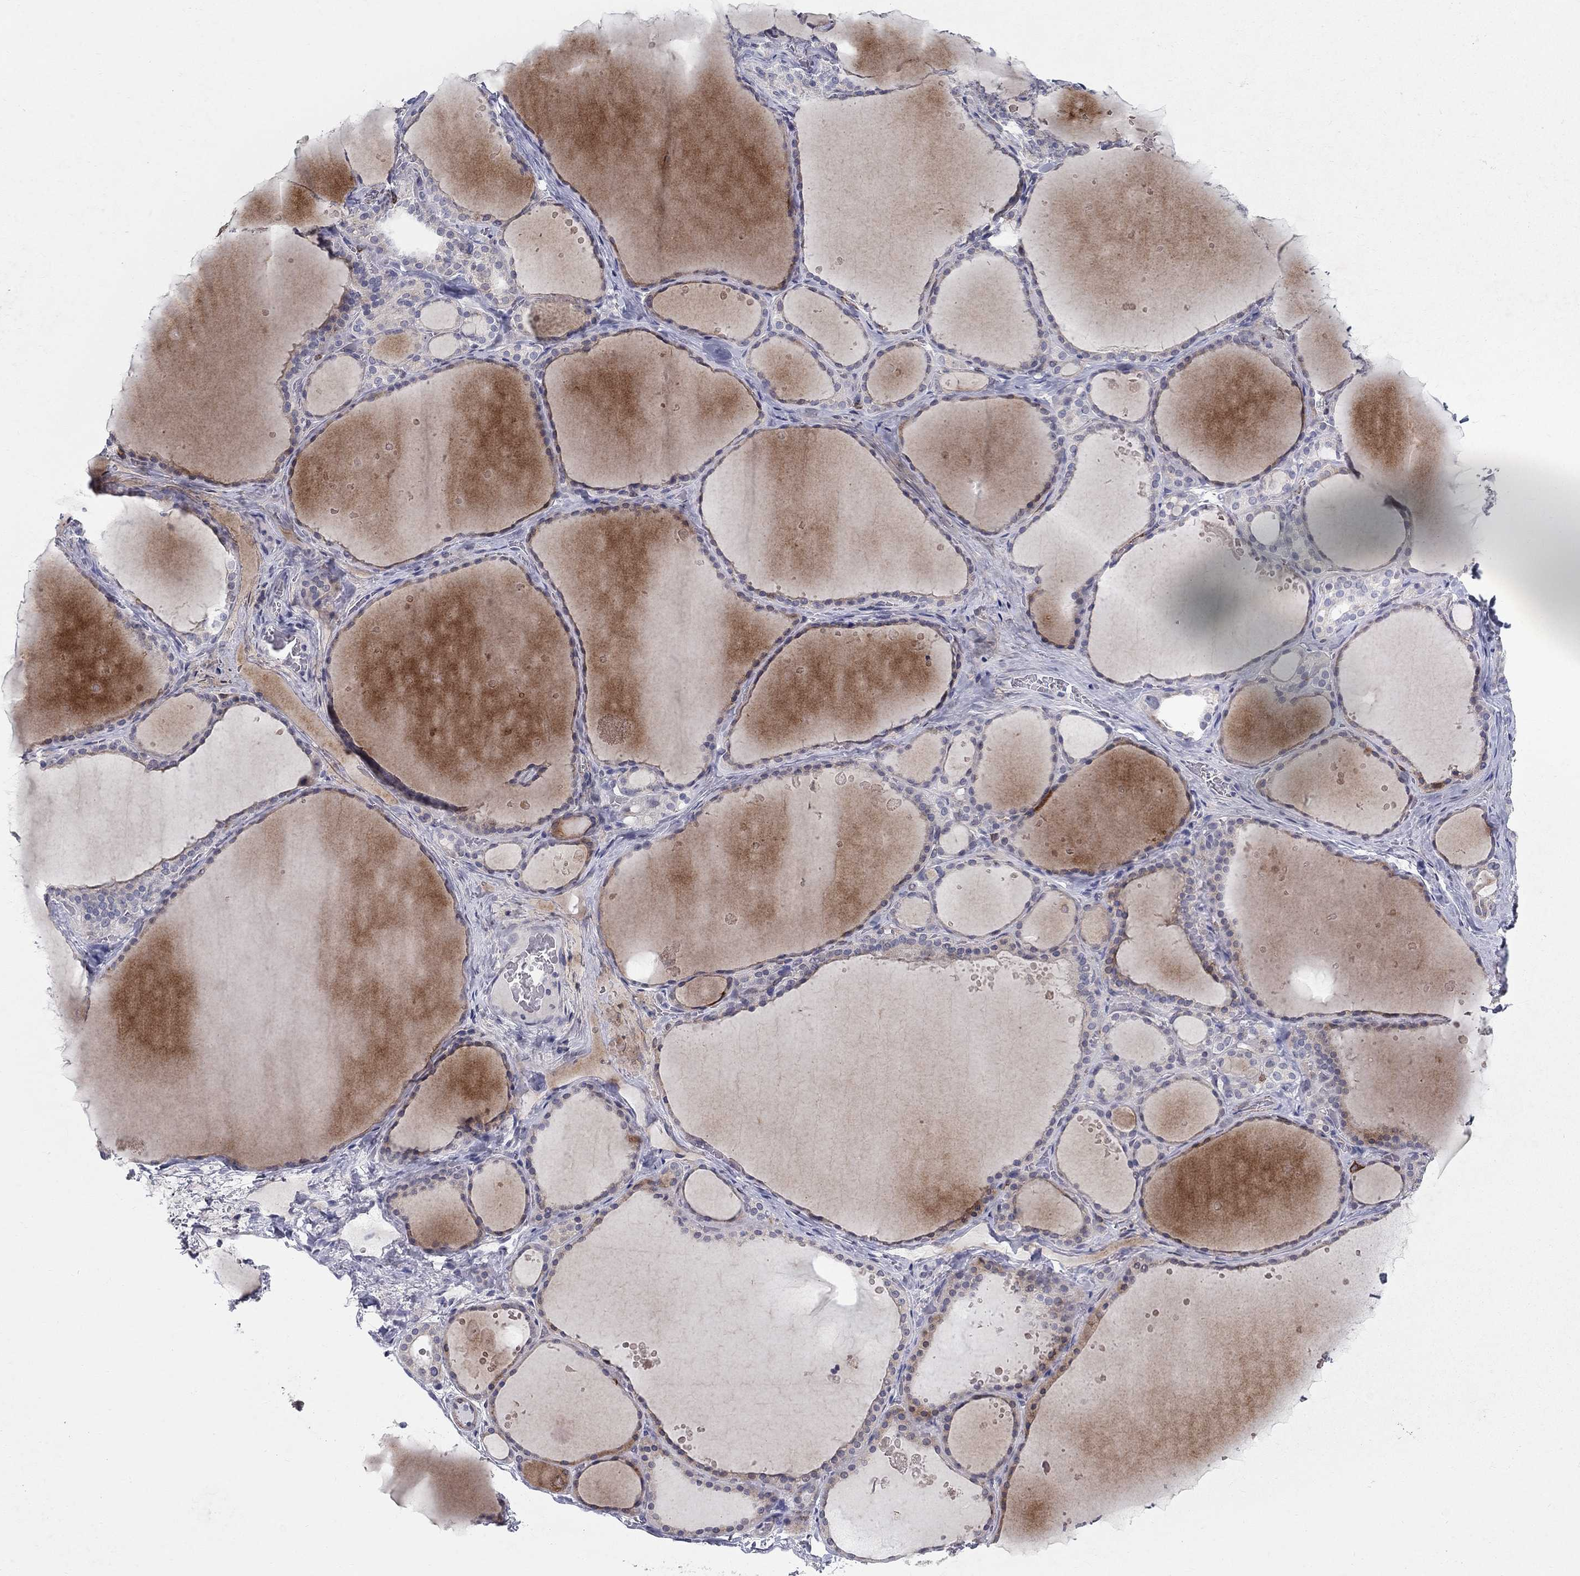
{"staining": {"intensity": "negative", "quantity": "none", "location": "none"}, "tissue": "thyroid gland", "cell_type": "Glandular cells", "image_type": "normal", "snomed": [{"axis": "morphology", "description": "Normal tissue, NOS"}, {"axis": "topography", "description": "Thyroid gland"}], "caption": "Immunohistochemical staining of normal human thyroid gland demonstrates no significant expression in glandular cells.", "gene": "NTRK2", "patient": {"sex": "male", "age": 63}}